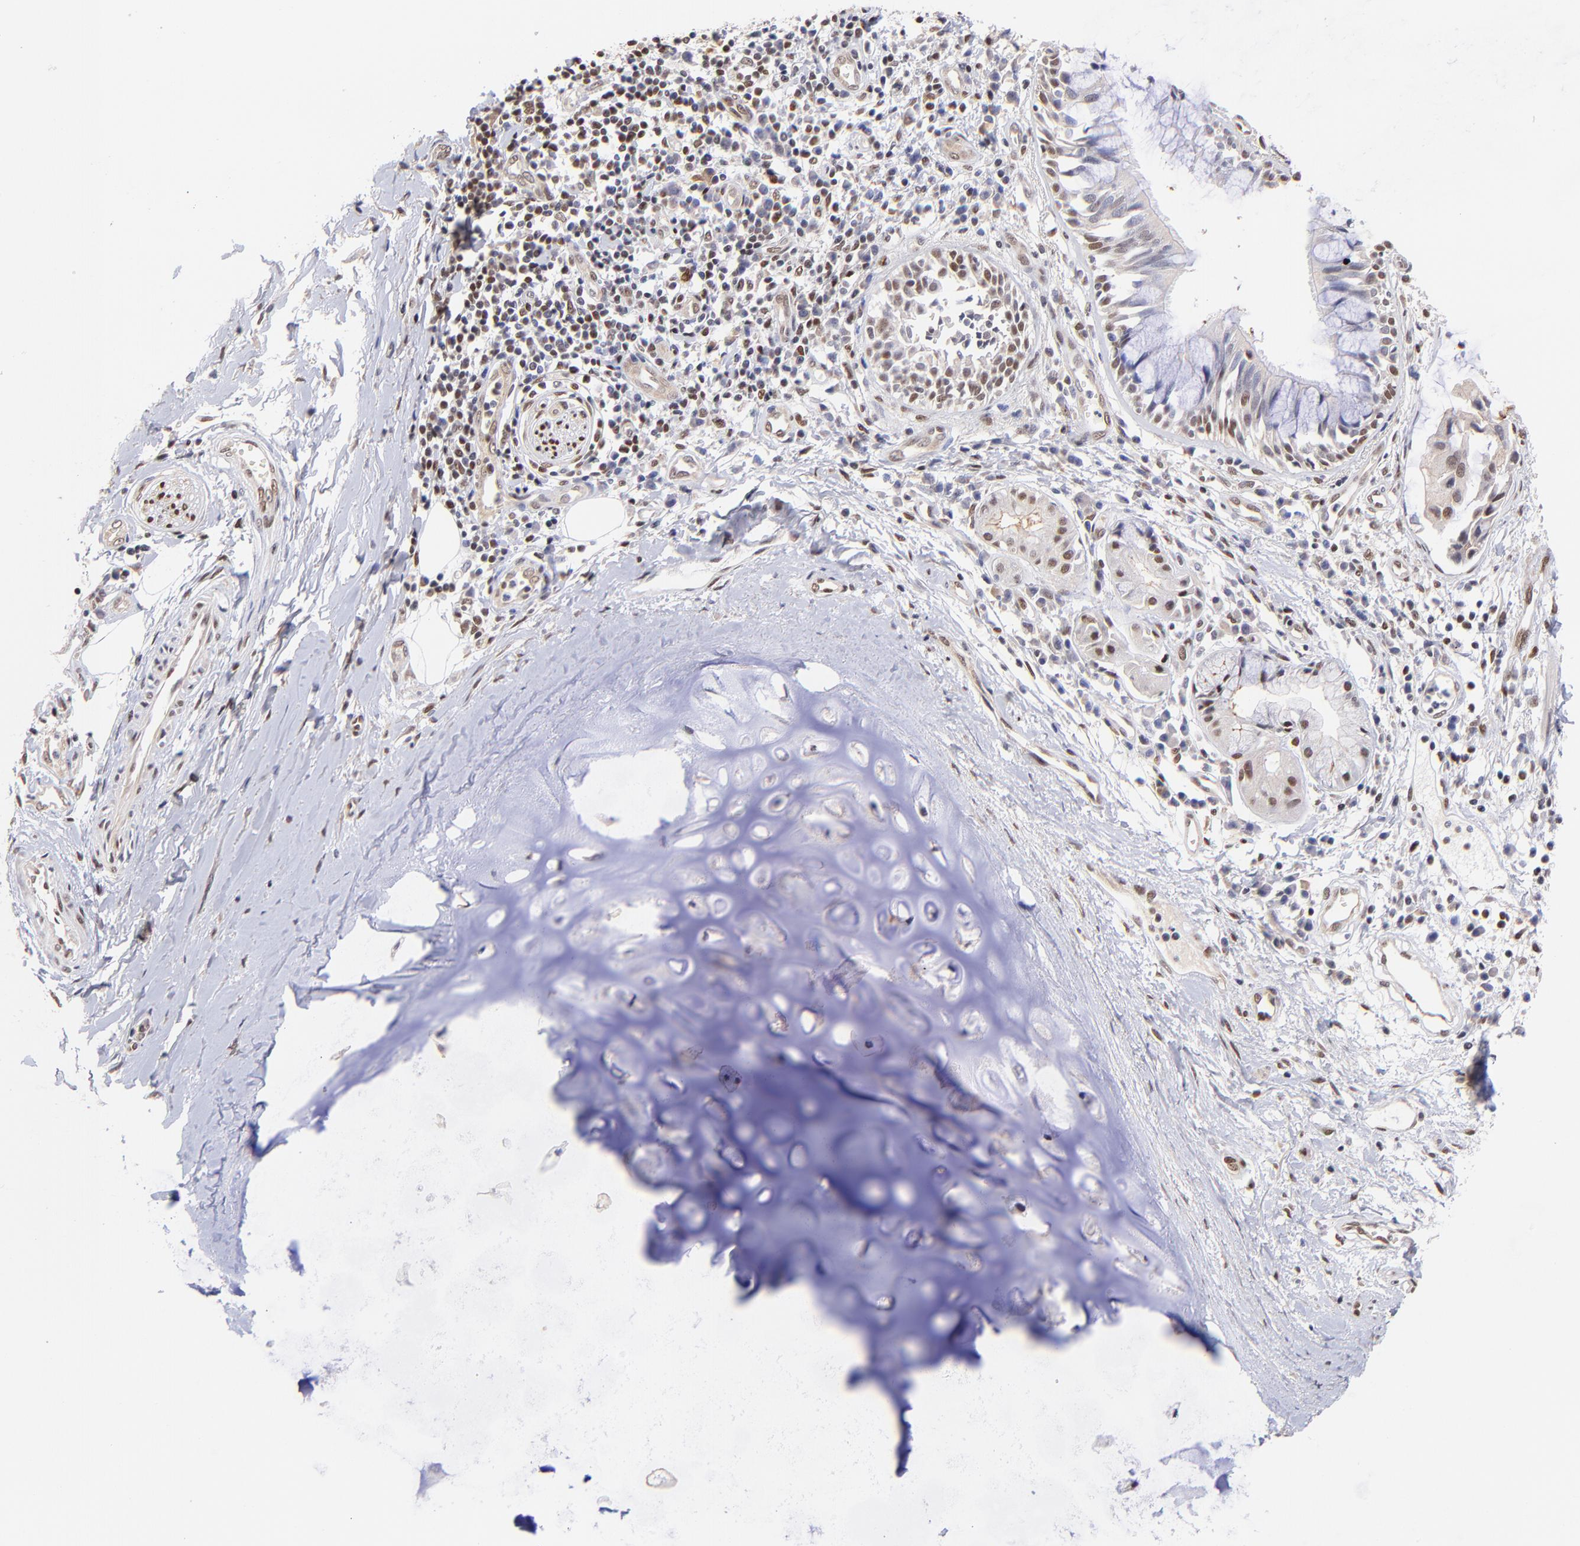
{"staining": {"intensity": "moderate", "quantity": ">75%", "location": "nuclear"}, "tissue": "adipose tissue", "cell_type": "Adipocytes", "image_type": "normal", "snomed": [{"axis": "morphology", "description": "Normal tissue, NOS"}, {"axis": "morphology", "description": "Adenocarcinoma, NOS"}, {"axis": "topography", "description": "Cartilage tissue"}, {"axis": "topography", "description": "Bronchus"}, {"axis": "topography", "description": "Lung"}], "caption": "DAB immunohistochemical staining of unremarkable human adipose tissue demonstrates moderate nuclear protein staining in about >75% of adipocytes. Ihc stains the protein of interest in brown and the nuclei are stained blue.", "gene": "MIDEAS", "patient": {"sex": "female", "age": 67}}